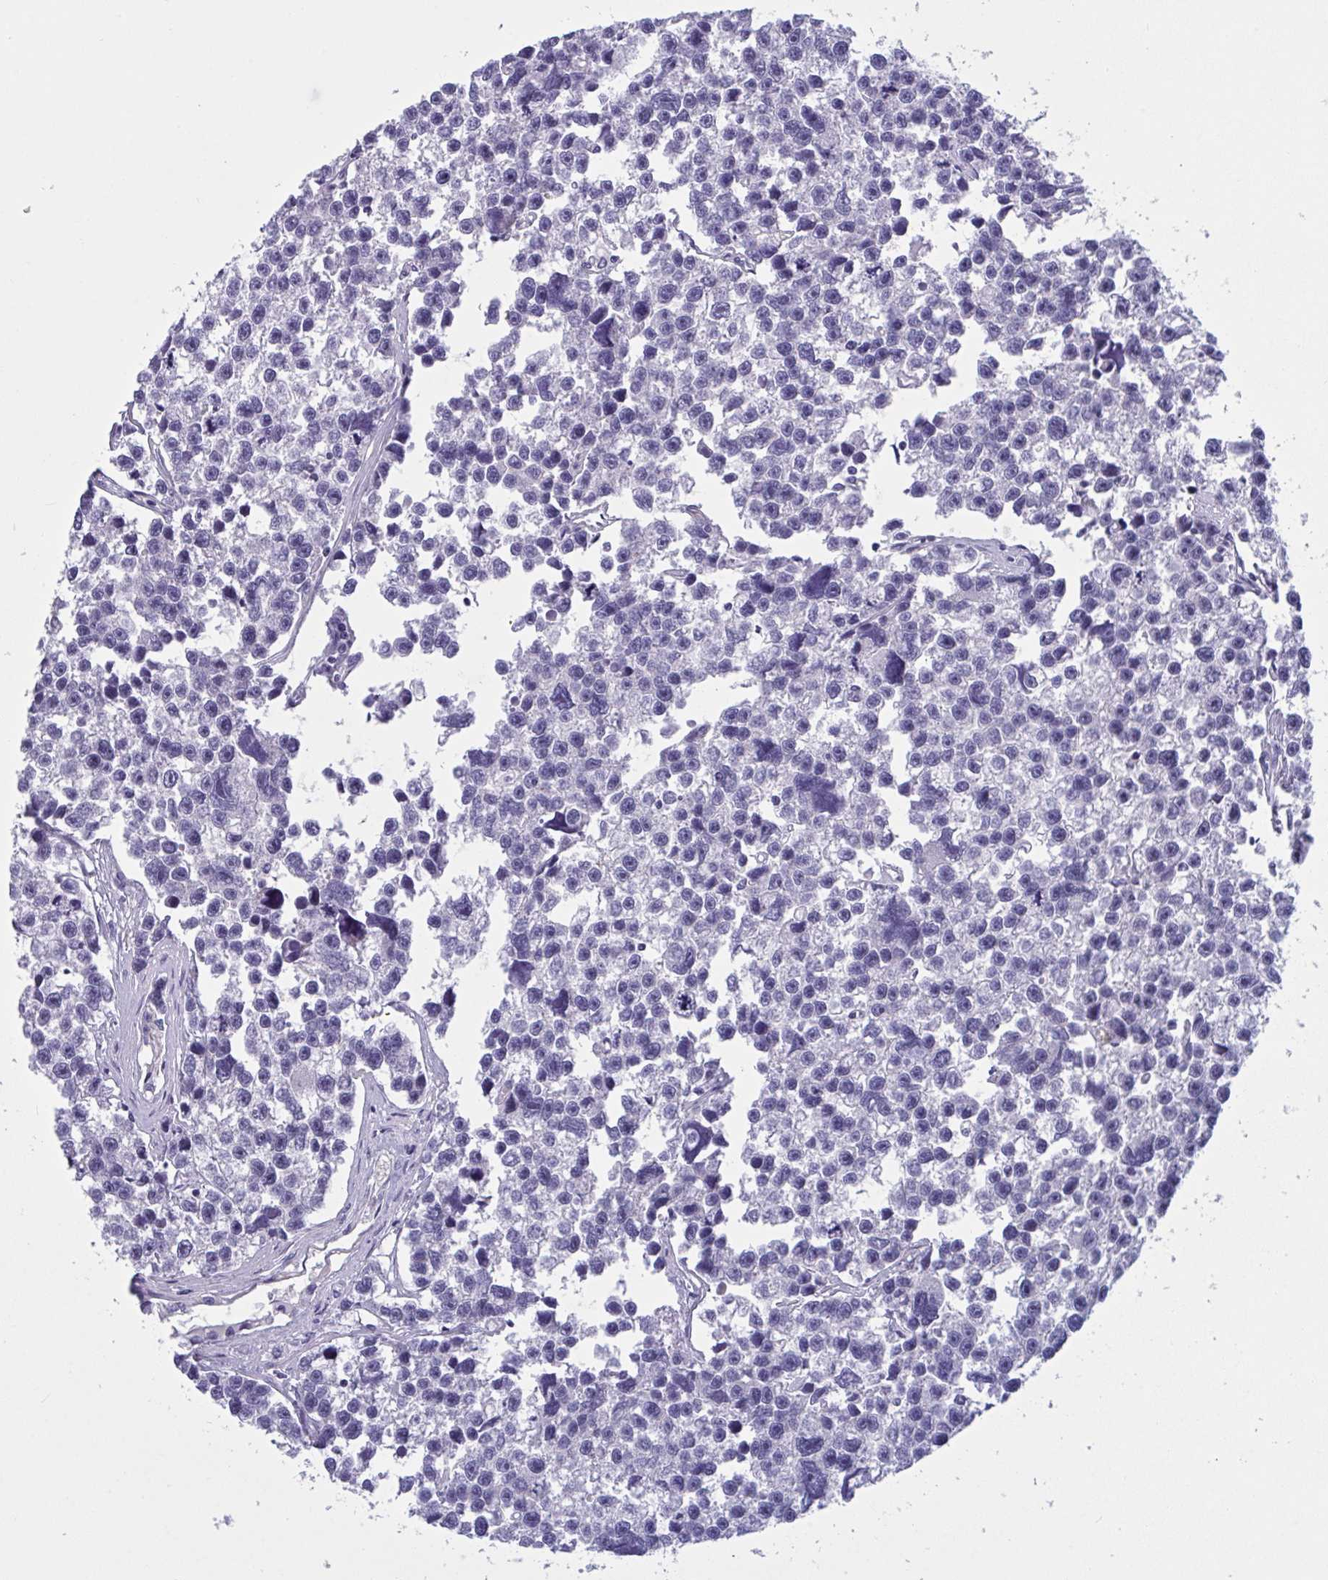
{"staining": {"intensity": "negative", "quantity": "none", "location": "none"}, "tissue": "testis cancer", "cell_type": "Tumor cells", "image_type": "cancer", "snomed": [{"axis": "morphology", "description": "Seminoma, NOS"}, {"axis": "topography", "description": "Testis"}], "caption": "Immunohistochemistry micrograph of human testis cancer (seminoma) stained for a protein (brown), which demonstrates no expression in tumor cells.", "gene": "OXLD1", "patient": {"sex": "male", "age": 26}}